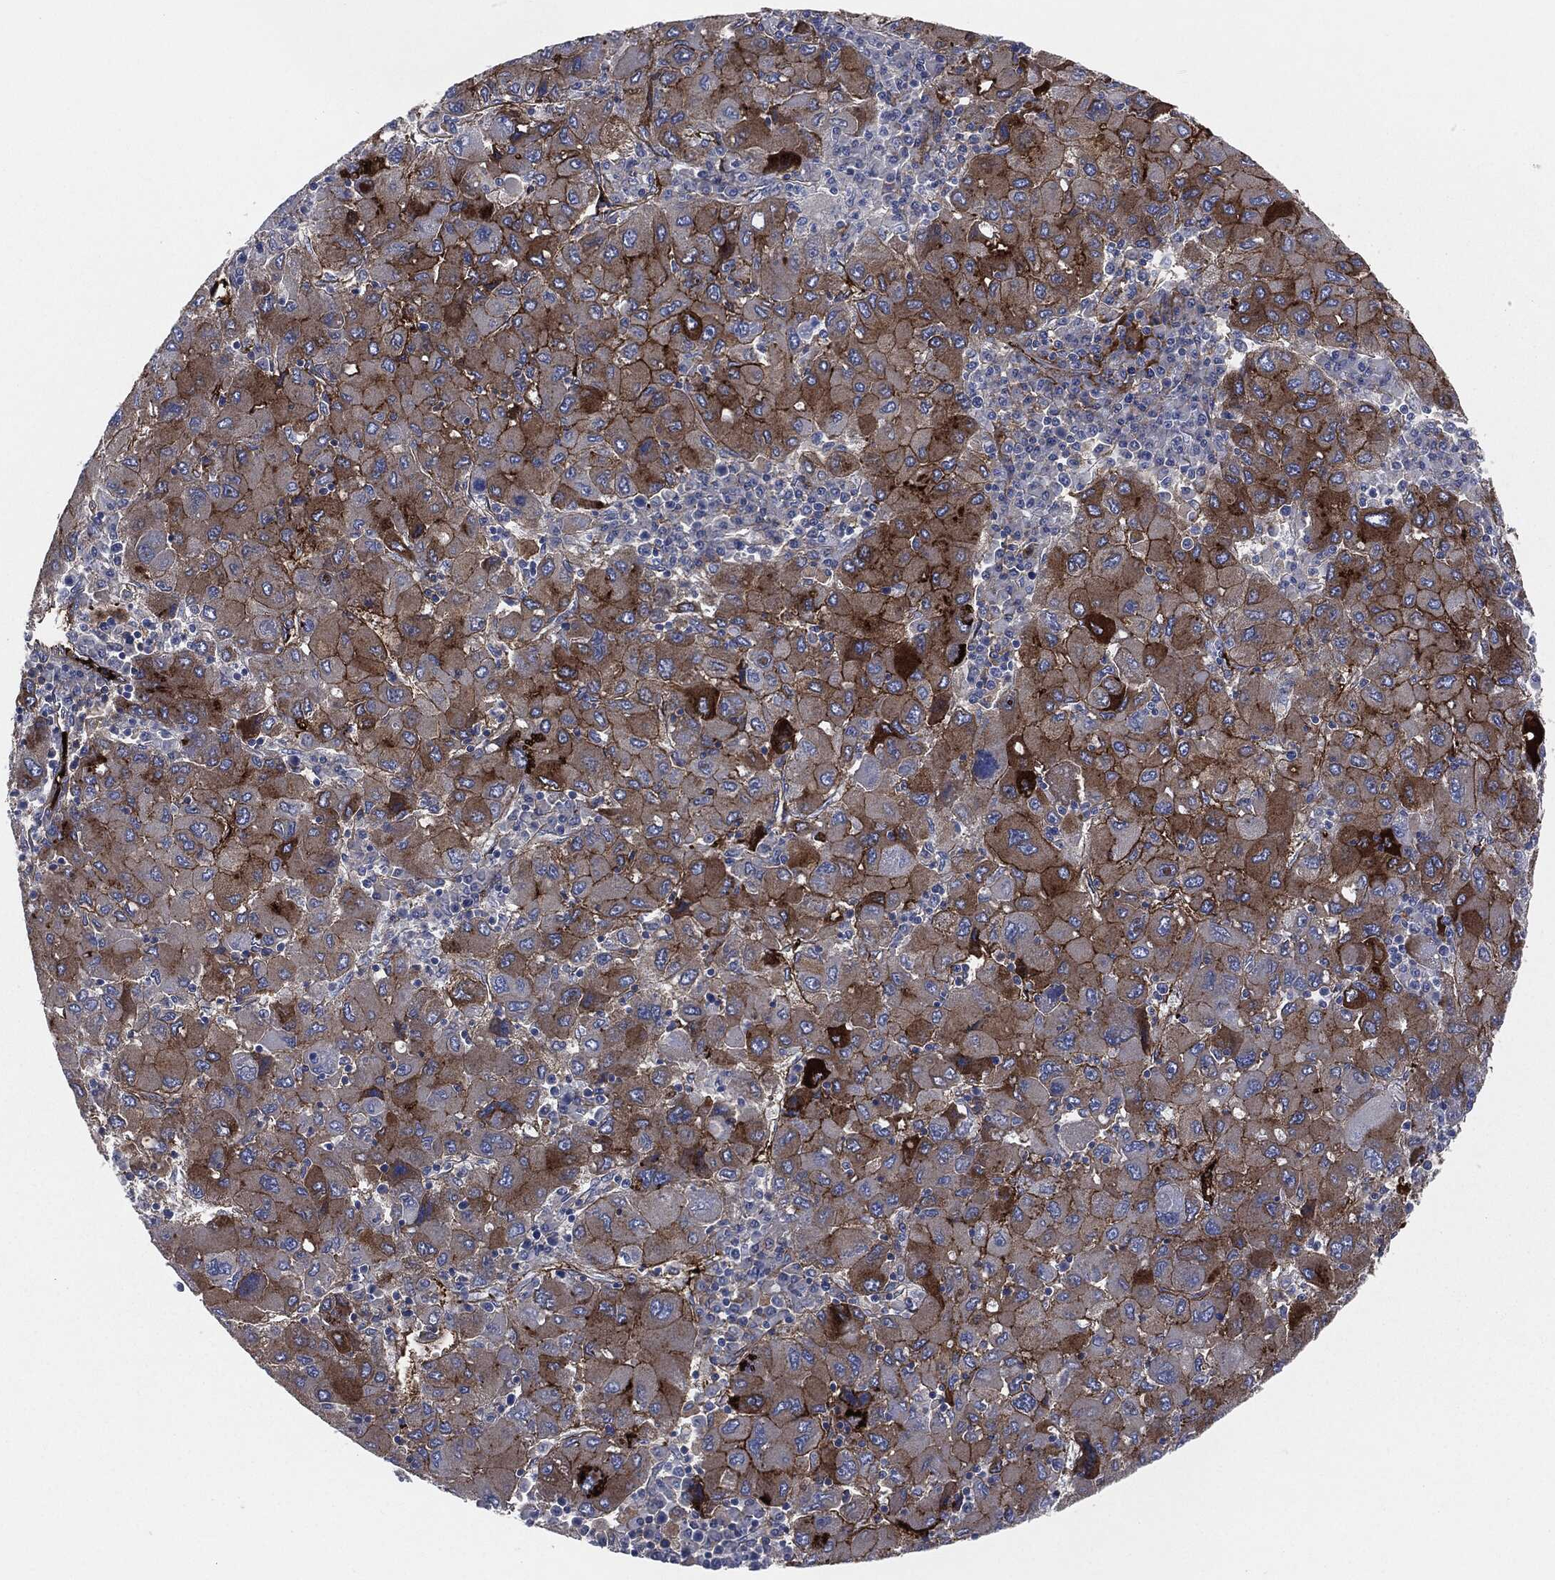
{"staining": {"intensity": "strong", "quantity": "<25%", "location": "cytoplasmic/membranous"}, "tissue": "liver cancer", "cell_type": "Tumor cells", "image_type": "cancer", "snomed": [{"axis": "morphology", "description": "Carcinoma, Hepatocellular, NOS"}, {"axis": "topography", "description": "Liver"}], "caption": "An immunohistochemistry (IHC) image of tumor tissue is shown. Protein staining in brown shows strong cytoplasmic/membranous positivity in liver hepatocellular carcinoma within tumor cells. (DAB IHC with brightfield microscopy, high magnification).", "gene": "APOB", "patient": {"sex": "male", "age": 75}}